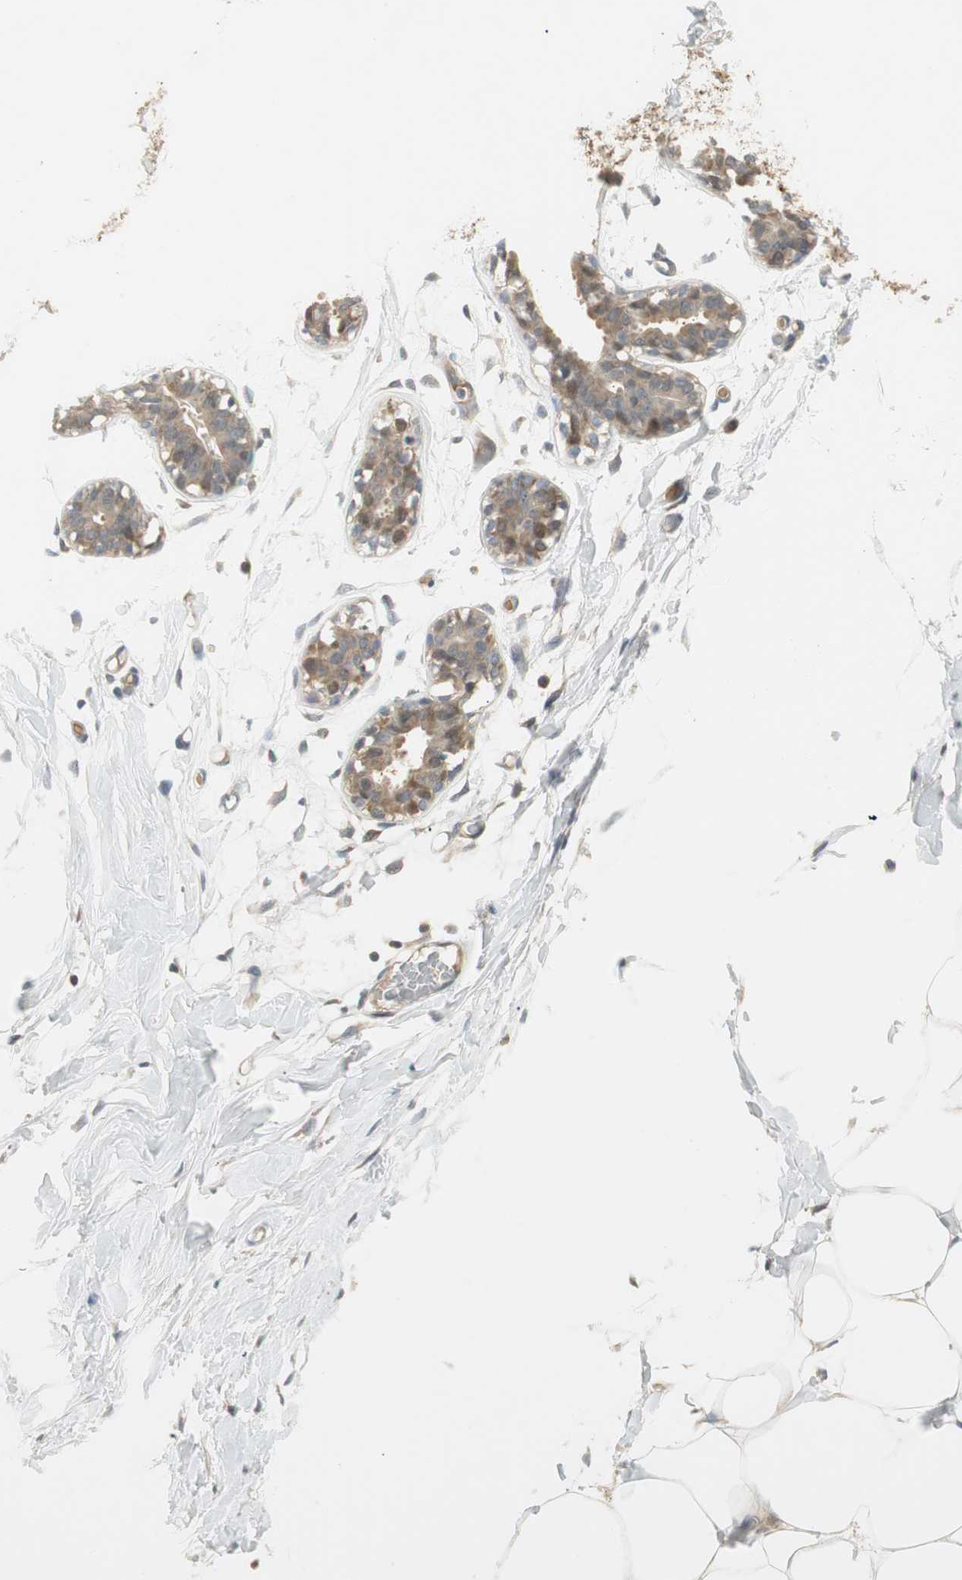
{"staining": {"intensity": "weak", "quantity": "<25%", "location": "cytoplasmic/membranous"}, "tissue": "adipose tissue", "cell_type": "Adipocytes", "image_type": "normal", "snomed": [{"axis": "morphology", "description": "Normal tissue, NOS"}, {"axis": "topography", "description": "Breast"}, {"axis": "topography", "description": "Adipose tissue"}], "caption": "The IHC micrograph has no significant staining in adipocytes of adipose tissue. (Brightfield microscopy of DAB IHC at high magnification).", "gene": "USP2", "patient": {"sex": "female", "age": 25}}